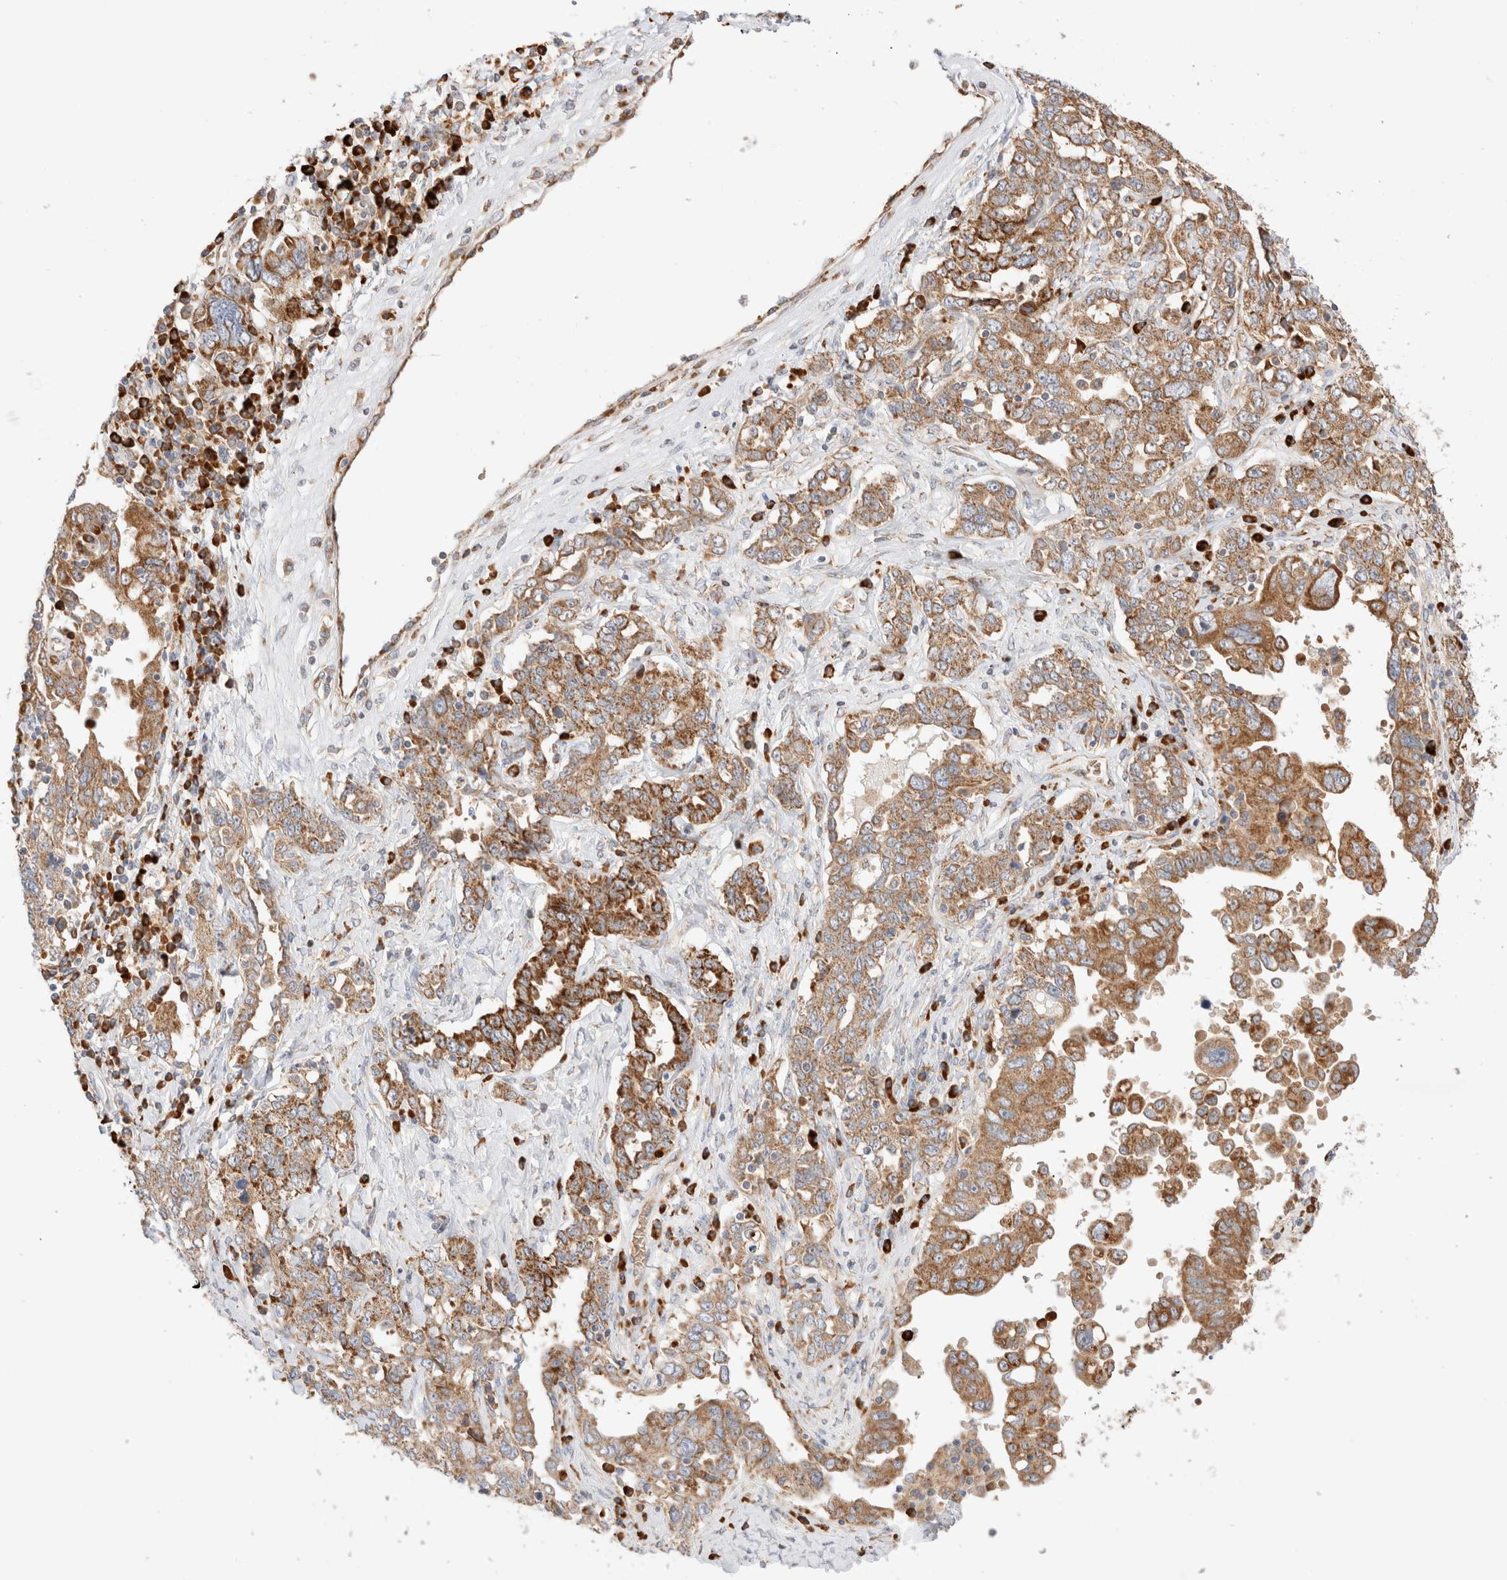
{"staining": {"intensity": "moderate", "quantity": ">75%", "location": "cytoplasmic/membranous"}, "tissue": "ovarian cancer", "cell_type": "Tumor cells", "image_type": "cancer", "snomed": [{"axis": "morphology", "description": "Carcinoma, endometroid"}, {"axis": "topography", "description": "Ovary"}], "caption": "Immunohistochemistry (IHC) histopathology image of human endometroid carcinoma (ovarian) stained for a protein (brown), which shows medium levels of moderate cytoplasmic/membranous positivity in approximately >75% of tumor cells.", "gene": "UTS2B", "patient": {"sex": "female", "age": 62}}